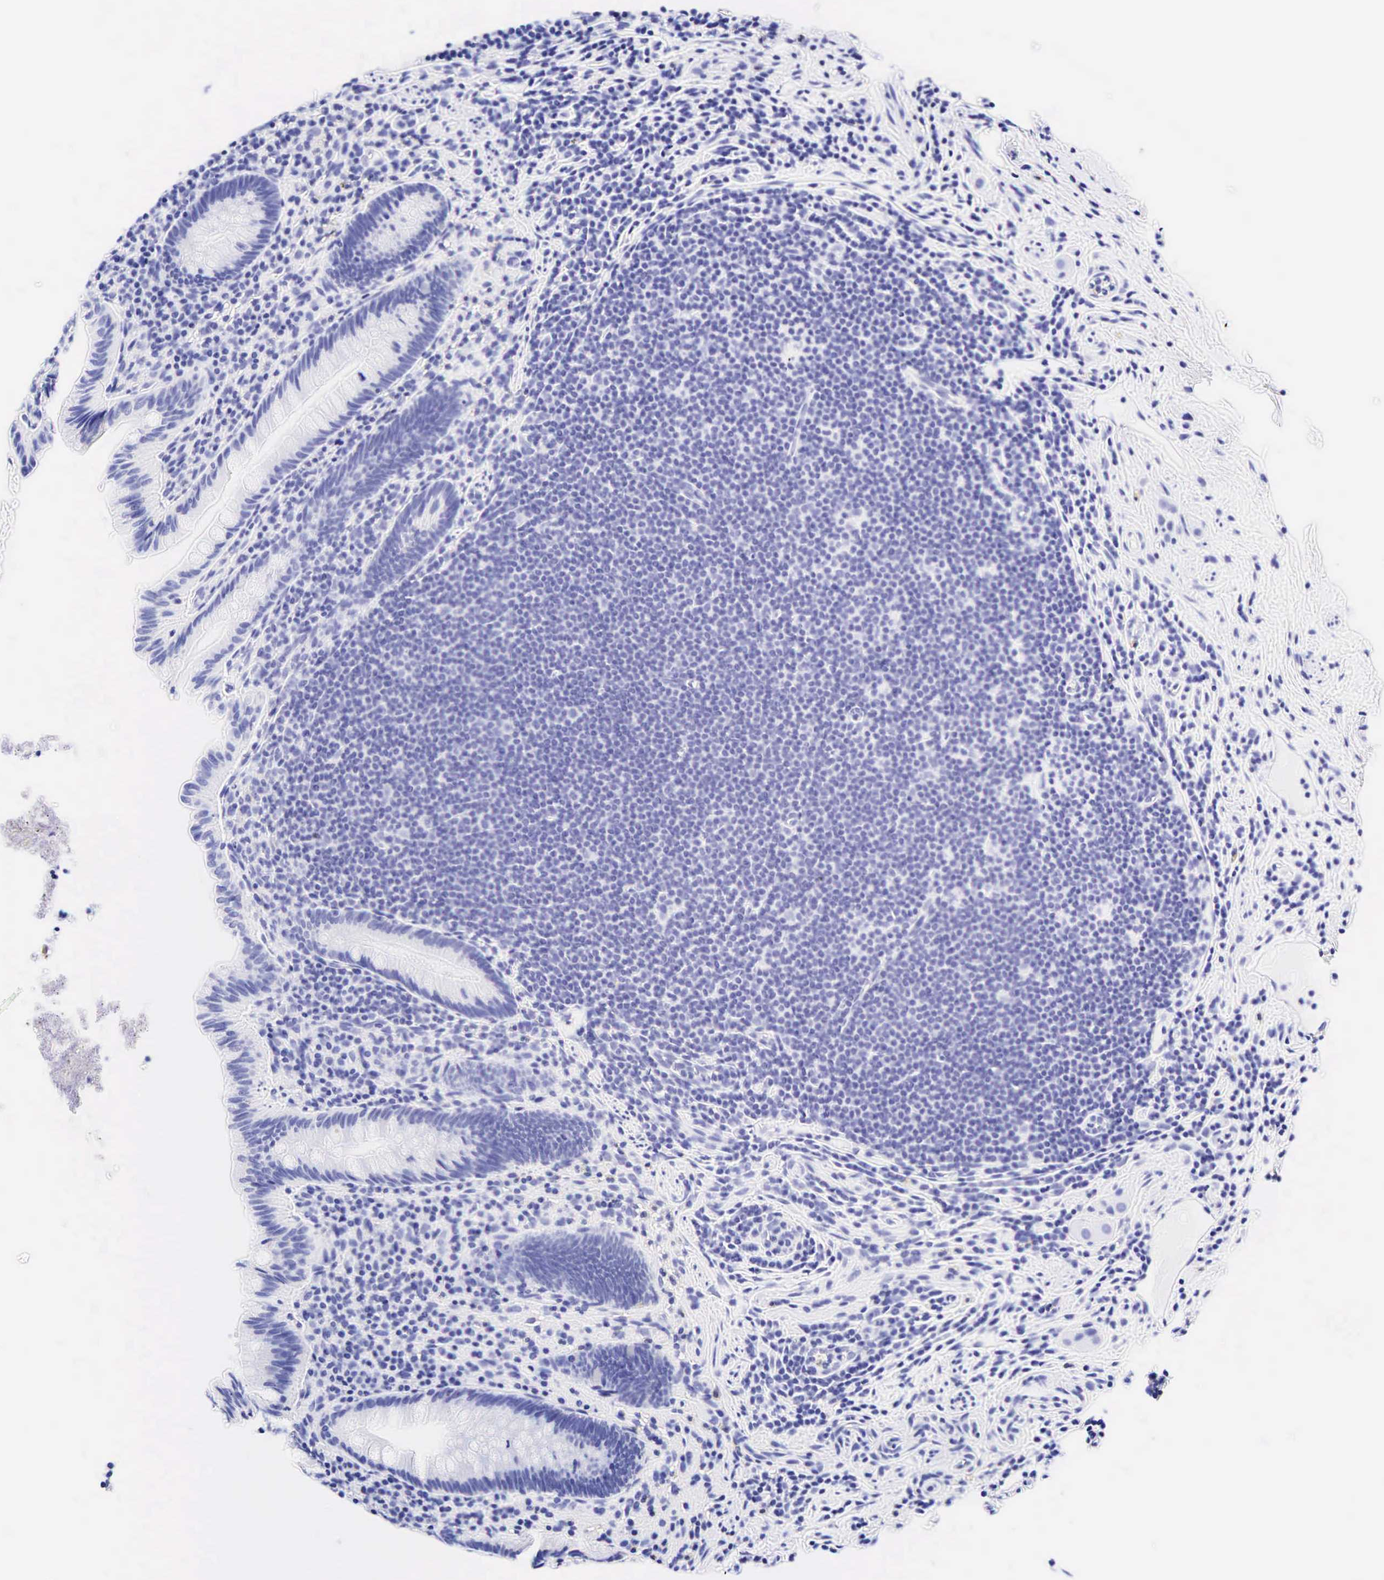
{"staining": {"intensity": "negative", "quantity": "none", "location": "none"}, "tissue": "appendix", "cell_type": "Glandular cells", "image_type": "normal", "snomed": [{"axis": "morphology", "description": "Normal tissue, NOS"}, {"axis": "topography", "description": "Appendix"}], "caption": "The micrograph exhibits no significant positivity in glandular cells of appendix.", "gene": "CD99", "patient": {"sex": "male", "age": 41}}